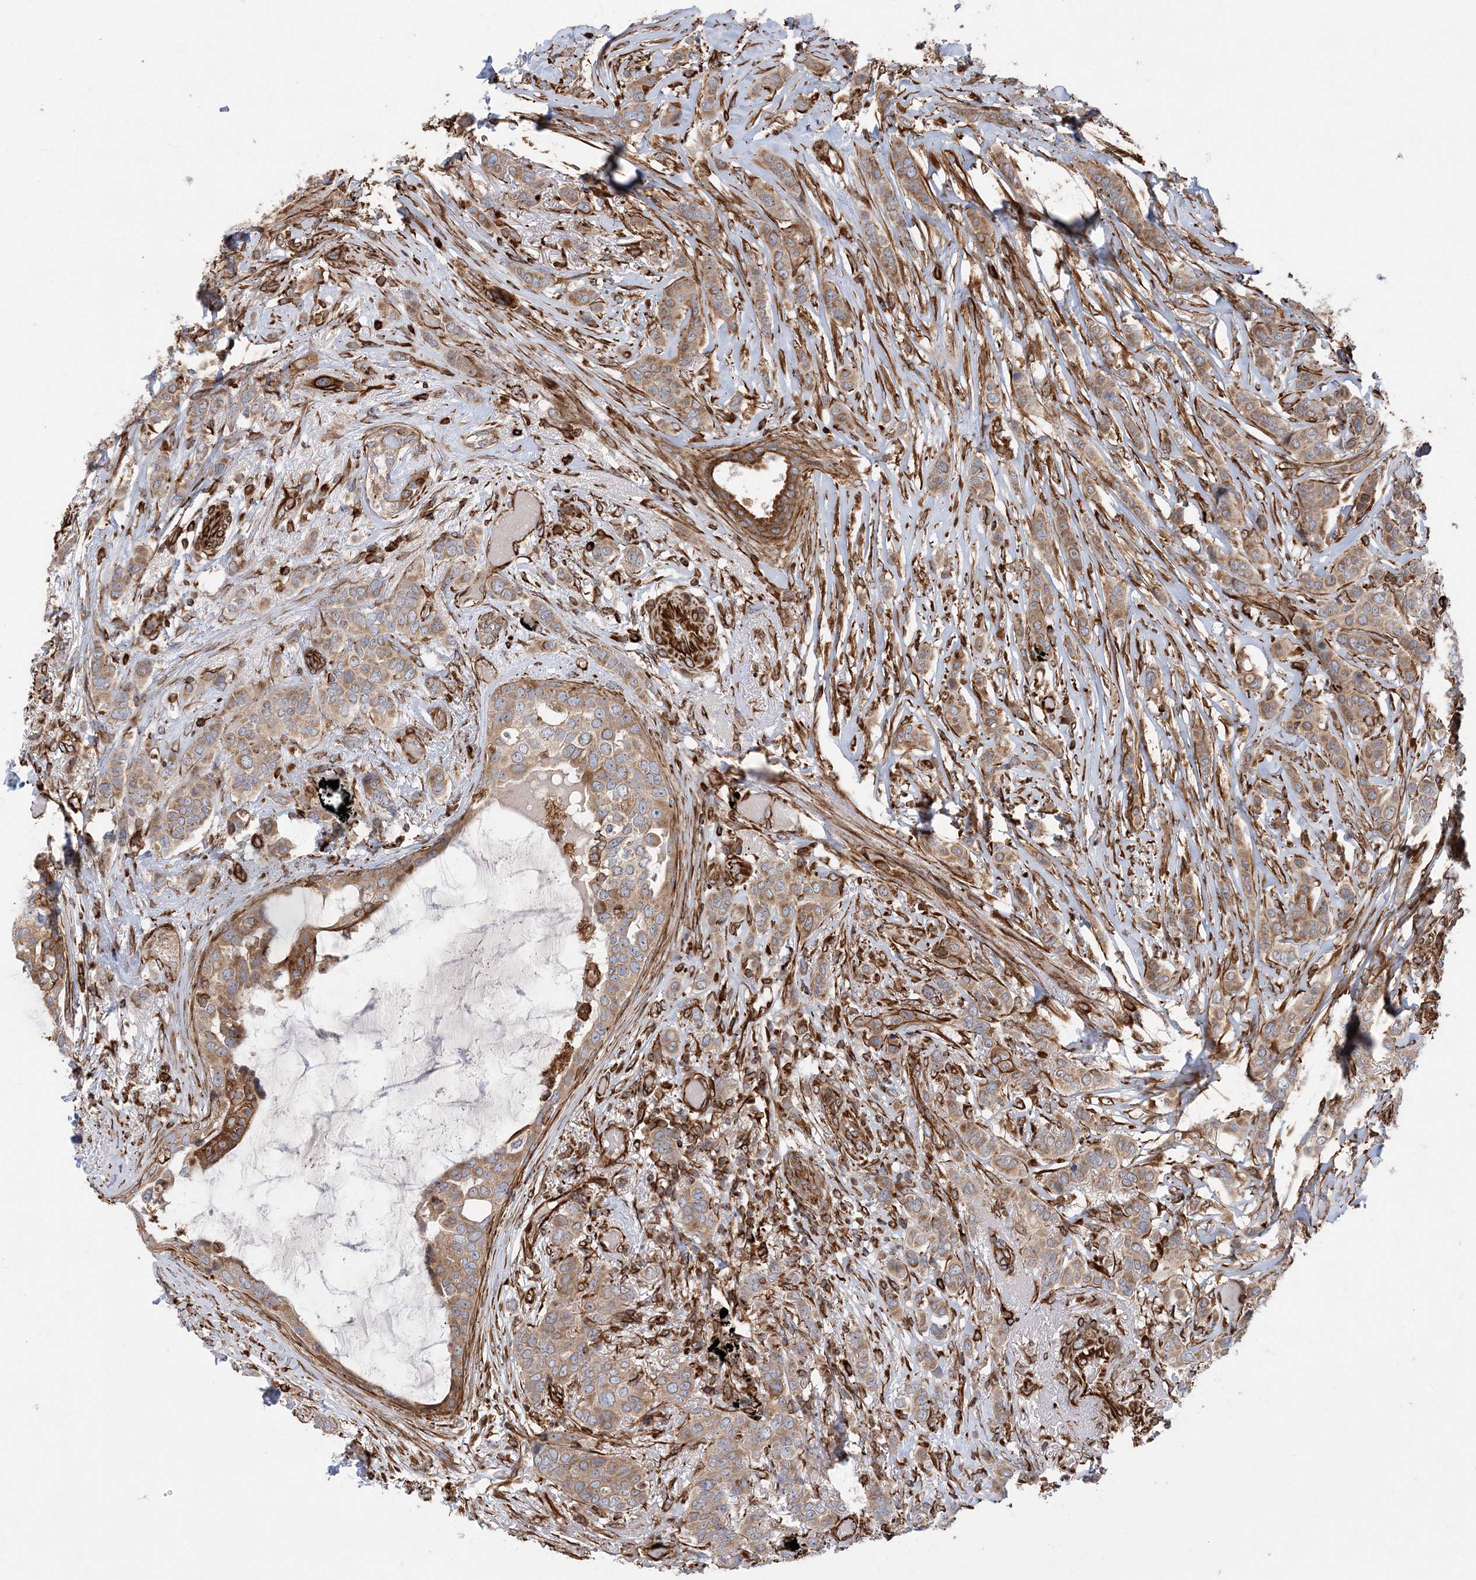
{"staining": {"intensity": "moderate", "quantity": ">75%", "location": "cytoplasmic/membranous"}, "tissue": "breast cancer", "cell_type": "Tumor cells", "image_type": "cancer", "snomed": [{"axis": "morphology", "description": "Lobular carcinoma"}, {"axis": "topography", "description": "Breast"}], "caption": "High-magnification brightfield microscopy of lobular carcinoma (breast) stained with DAB (3,3'-diaminobenzidine) (brown) and counterstained with hematoxylin (blue). tumor cells exhibit moderate cytoplasmic/membranous expression is present in about>75% of cells. (IHC, brightfield microscopy, high magnification).", "gene": "FAM114A2", "patient": {"sex": "female", "age": 51}}